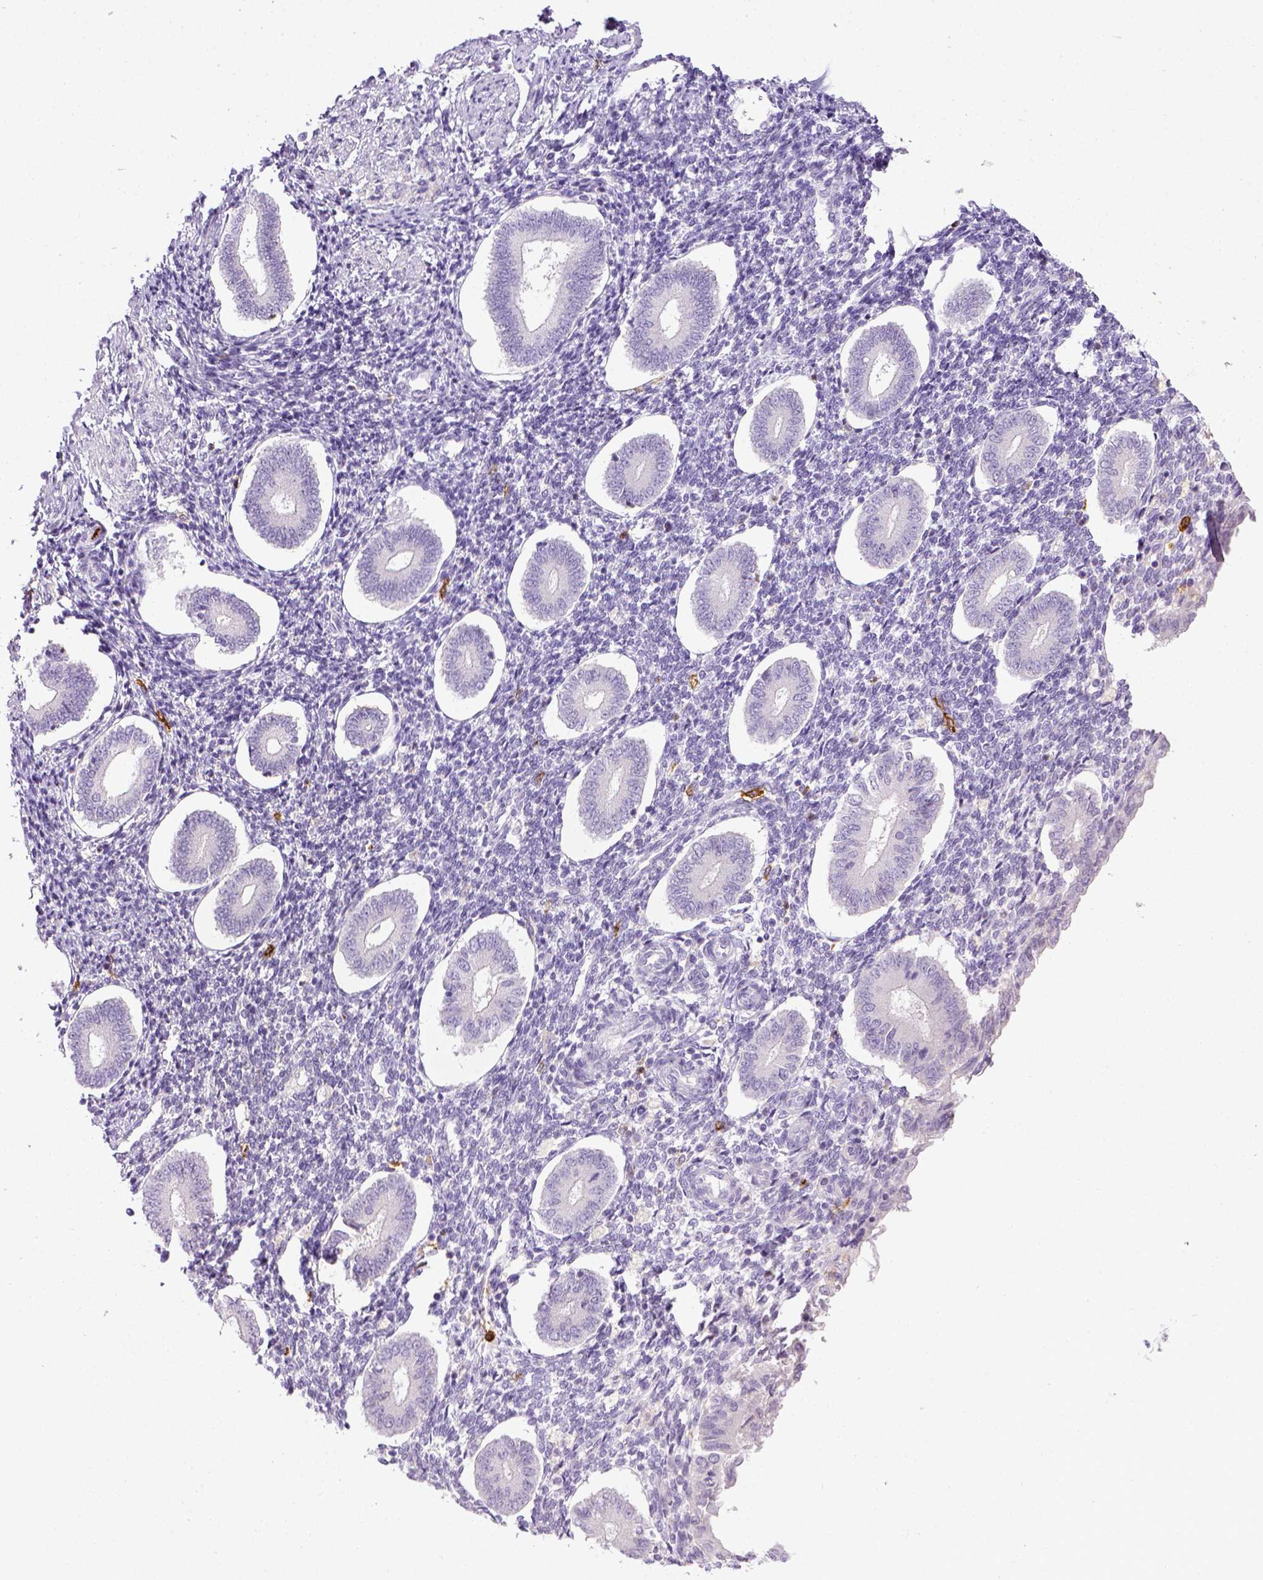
{"staining": {"intensity": "negative", "quantity": "none", "location": "none"}, "tissue": "endometrium", "cell_type": "Cells in endometrial stroma", "image_type": "normal", "snomed": [{"axis": "morphology", "description": "Normal tissue, NOS"}, {"axis": "topography", "description": "Endometrium"}], "caption": "DAB immunohistochemical staining of unremarkable endometrium exhibits no significant staining in cells in endometrial stroma. (DAB (3,3'-diaminobenzidine) immunohistochemistry (IHC), high magnification).", "gene": "ITGAM", "patient": {"sex": "female", "age": 40}}